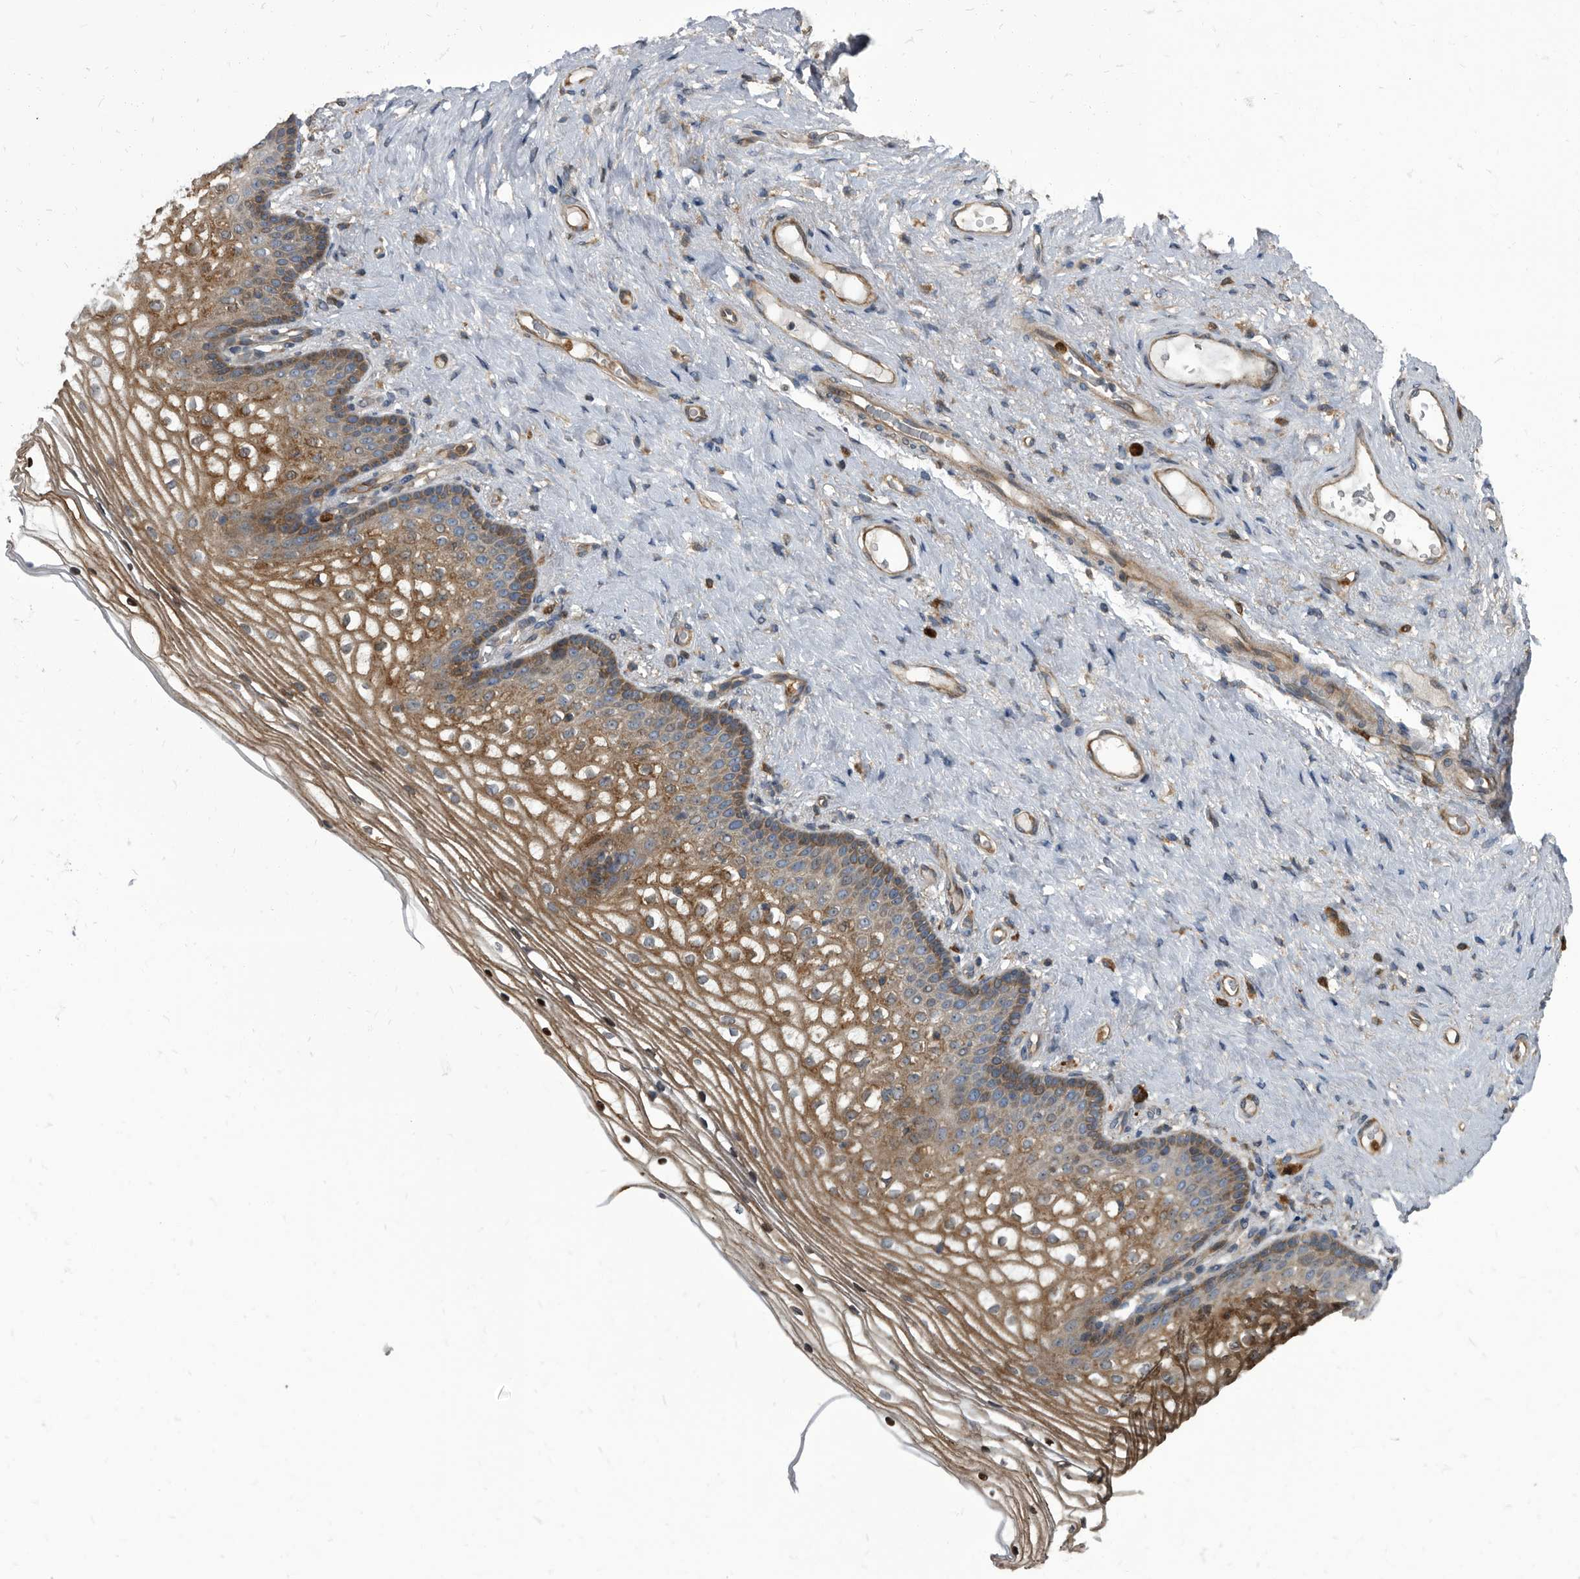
{"staining": {"intensity": "moderate", "quantity": "25%-75%", "location": "cytoplasmic/membranous"}, "tissue": "vagina", "cell_type": "Squamous epithelial cells", "image_type": "normal", "snomed": [{"axis": "morphology", "description": "Normal tissue, NOS"}, {"axis": "topography", "description": "Vagina"}], "caption": "Immunohistochemical staining of benign vagina exhibits 25%-75% levels of moderate cytoplasmic/membranous protein positivity in about 25%-75% of squamous epithelial cells.", "gene": "CDV3", "patient": {"sex": "female", "age": 60}}